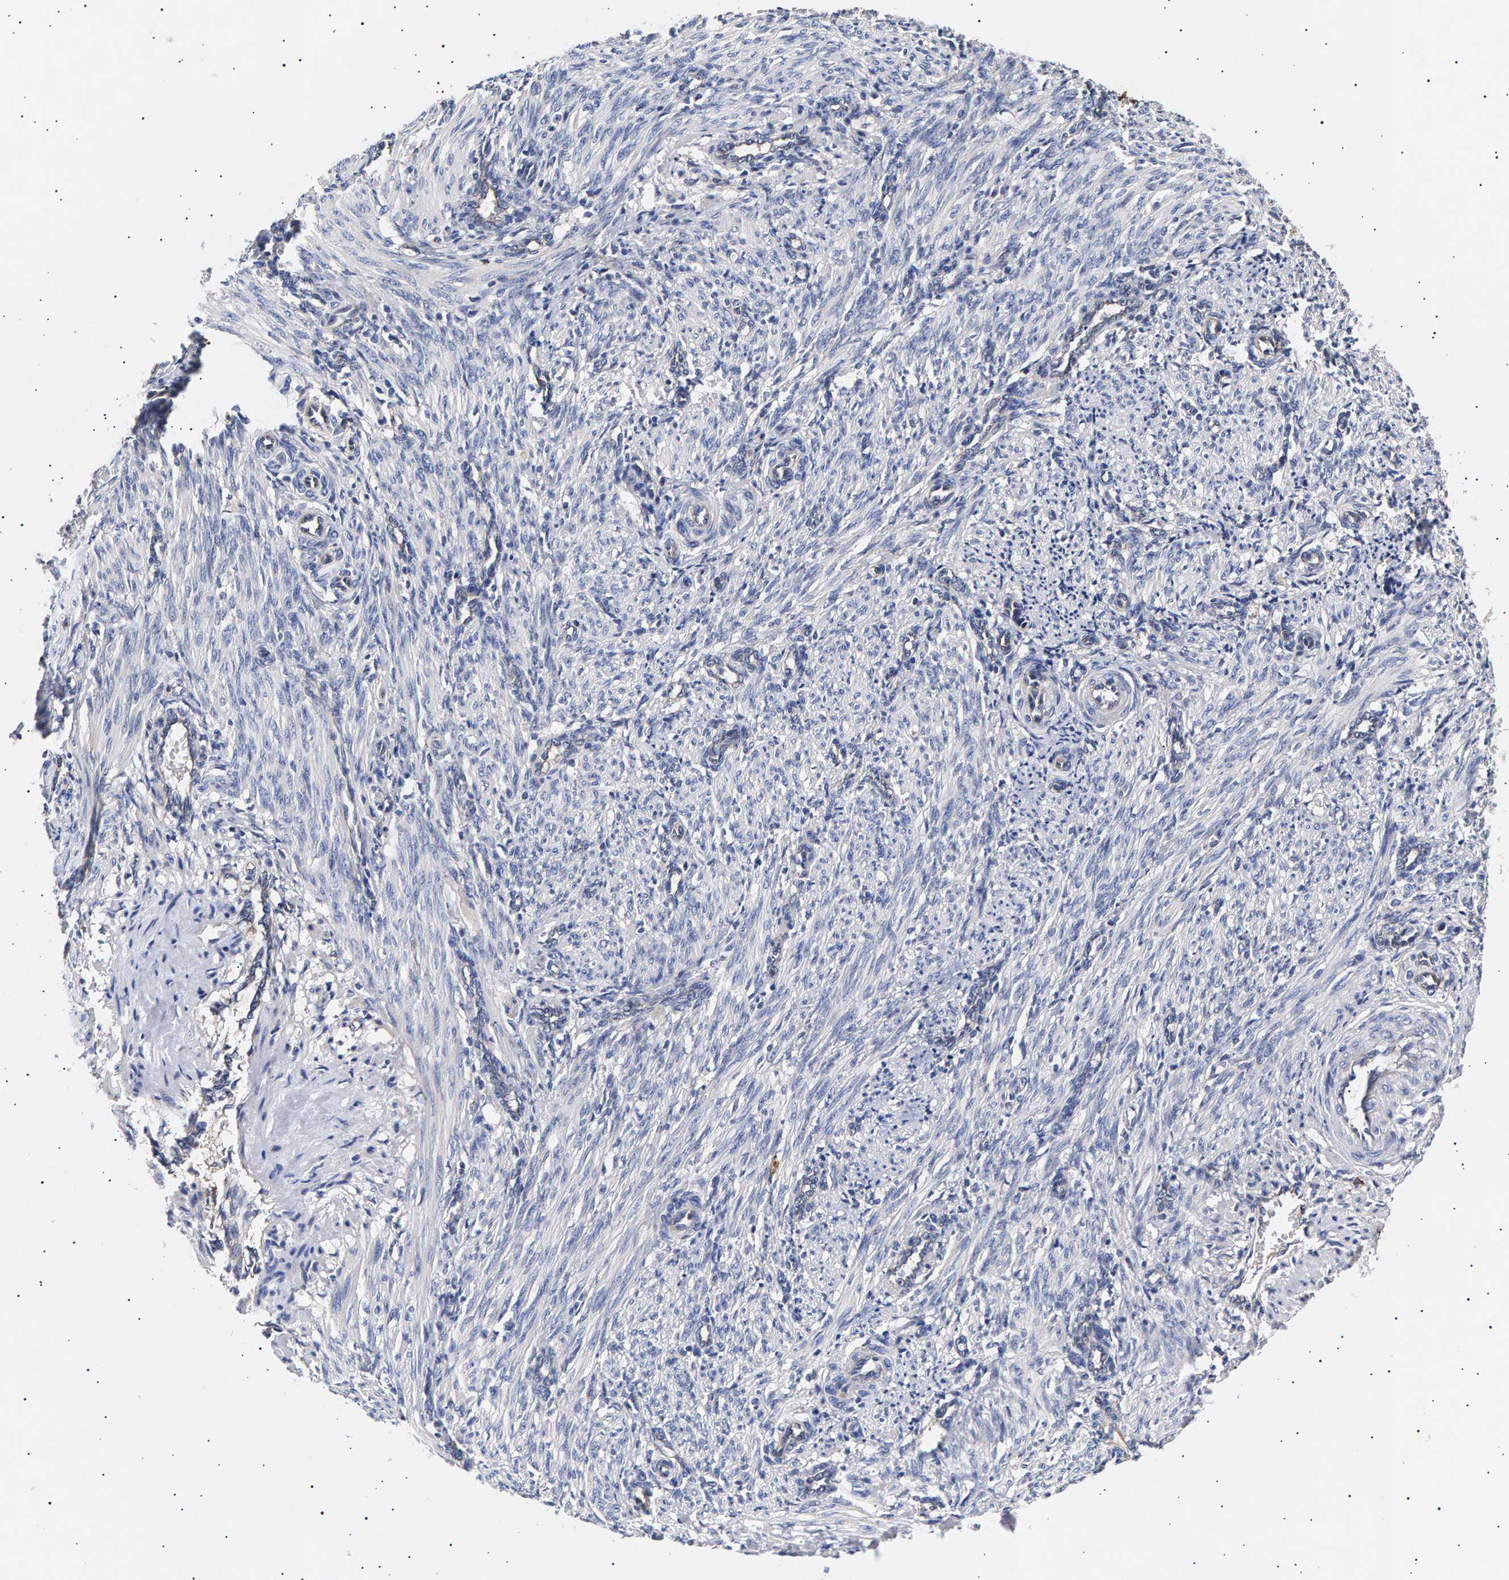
{"staining": {"intensity": "weak", "quantity": "<25%", "location": "cytoplasmic/membranous"}, "tissue": "smooth muscle", "cell_type": "Smooth muscle cells", "image_type": "normal", "snomed": [{"axis": "morphology", "description": "Normal tissue, NOS"}, {"axis": "topography", "description": "Endometrium"}], "caption": "Histopathology image shows no protein staining in smooth muscle cells of benign smooth muscle.", "gene": "ANKRD40", "patient": {"sex": "female", "age": 33}}